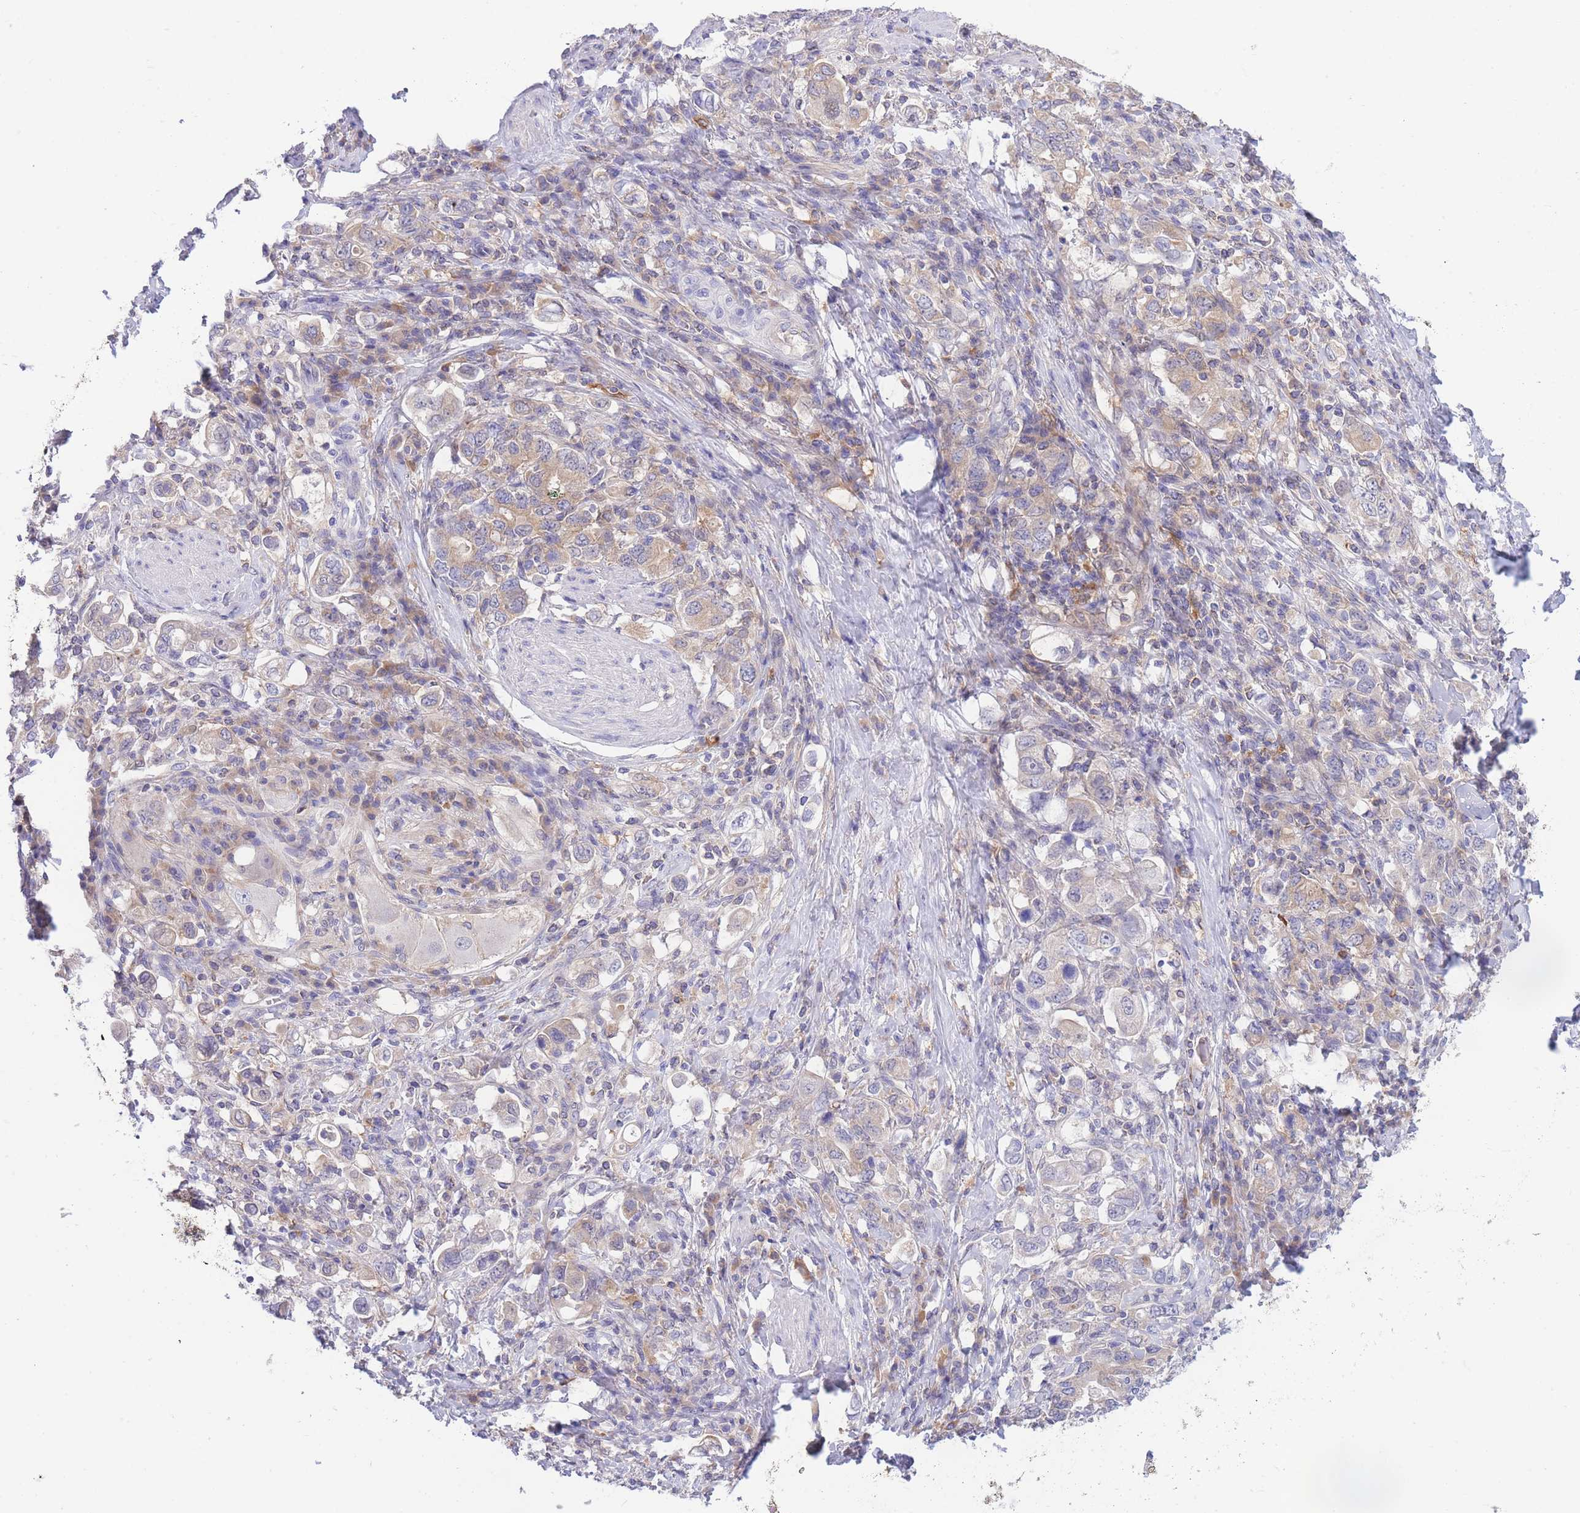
{"staining": {"intensity": "weak", "quantity": "25%-75%", "location": "cytoplasmic/membranous"}, "tissue": "stomach cancer", "cell_type": "Tumor cells", "image_type": "cancer", "snomed": [{"axis": "morphology", "description": "Adenocarcinoma, NOS"}, {"axis": "topography", "description": "Stomach, upper"}, {"axis": "topography", "description": "Stomach"}], "caption": "A brown stain highlights weak cytoplasmic/membranous expression of a protein in human stomach cancer tumor cells. Nuclei are stained in blue.", "gene": "NAMPT", "patient": {"sex": "male", "age": 62}}